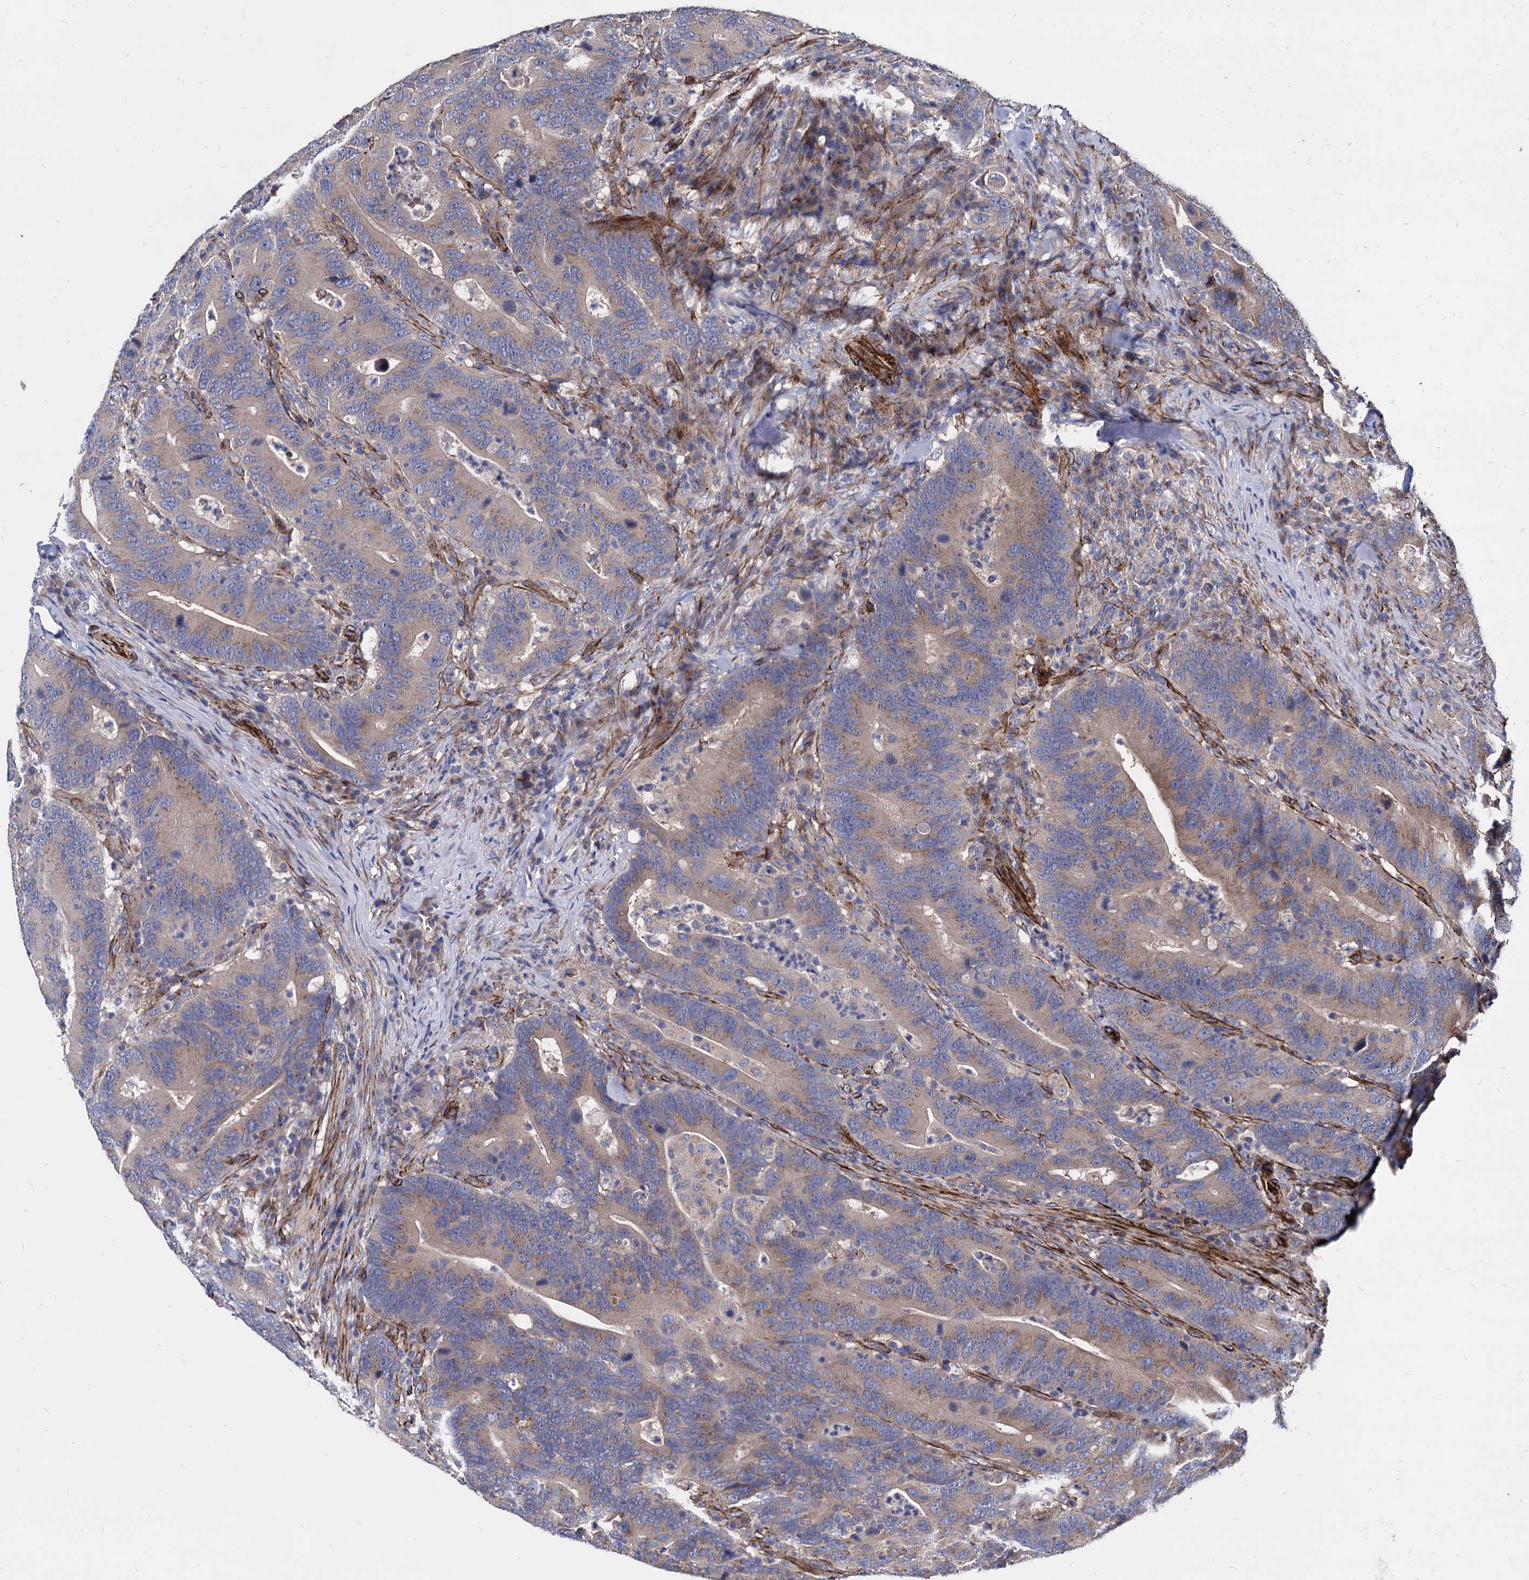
{"staining": {"intensity": "weak", "quantity": "25%-75%", "location": "cytoplasmic/membranous"}, "tissue": "colorectal cancer", "cell_type": "Tumor cells", "image_type": "cancer", "snomed": [{"axis": "morphology", "description": "Adenocarcinoma, NOS"}, {"axis": "topography", "description": "Colon"}], "caption": "This histopathology image displays immunohistochemistry staining of human colorectal cancer, with low weak cytoplasmic/membranous expression in about 25%-75% of tumor cells.", "gene": "WDR11", "patient": {"sex": "female", "age": 66}}